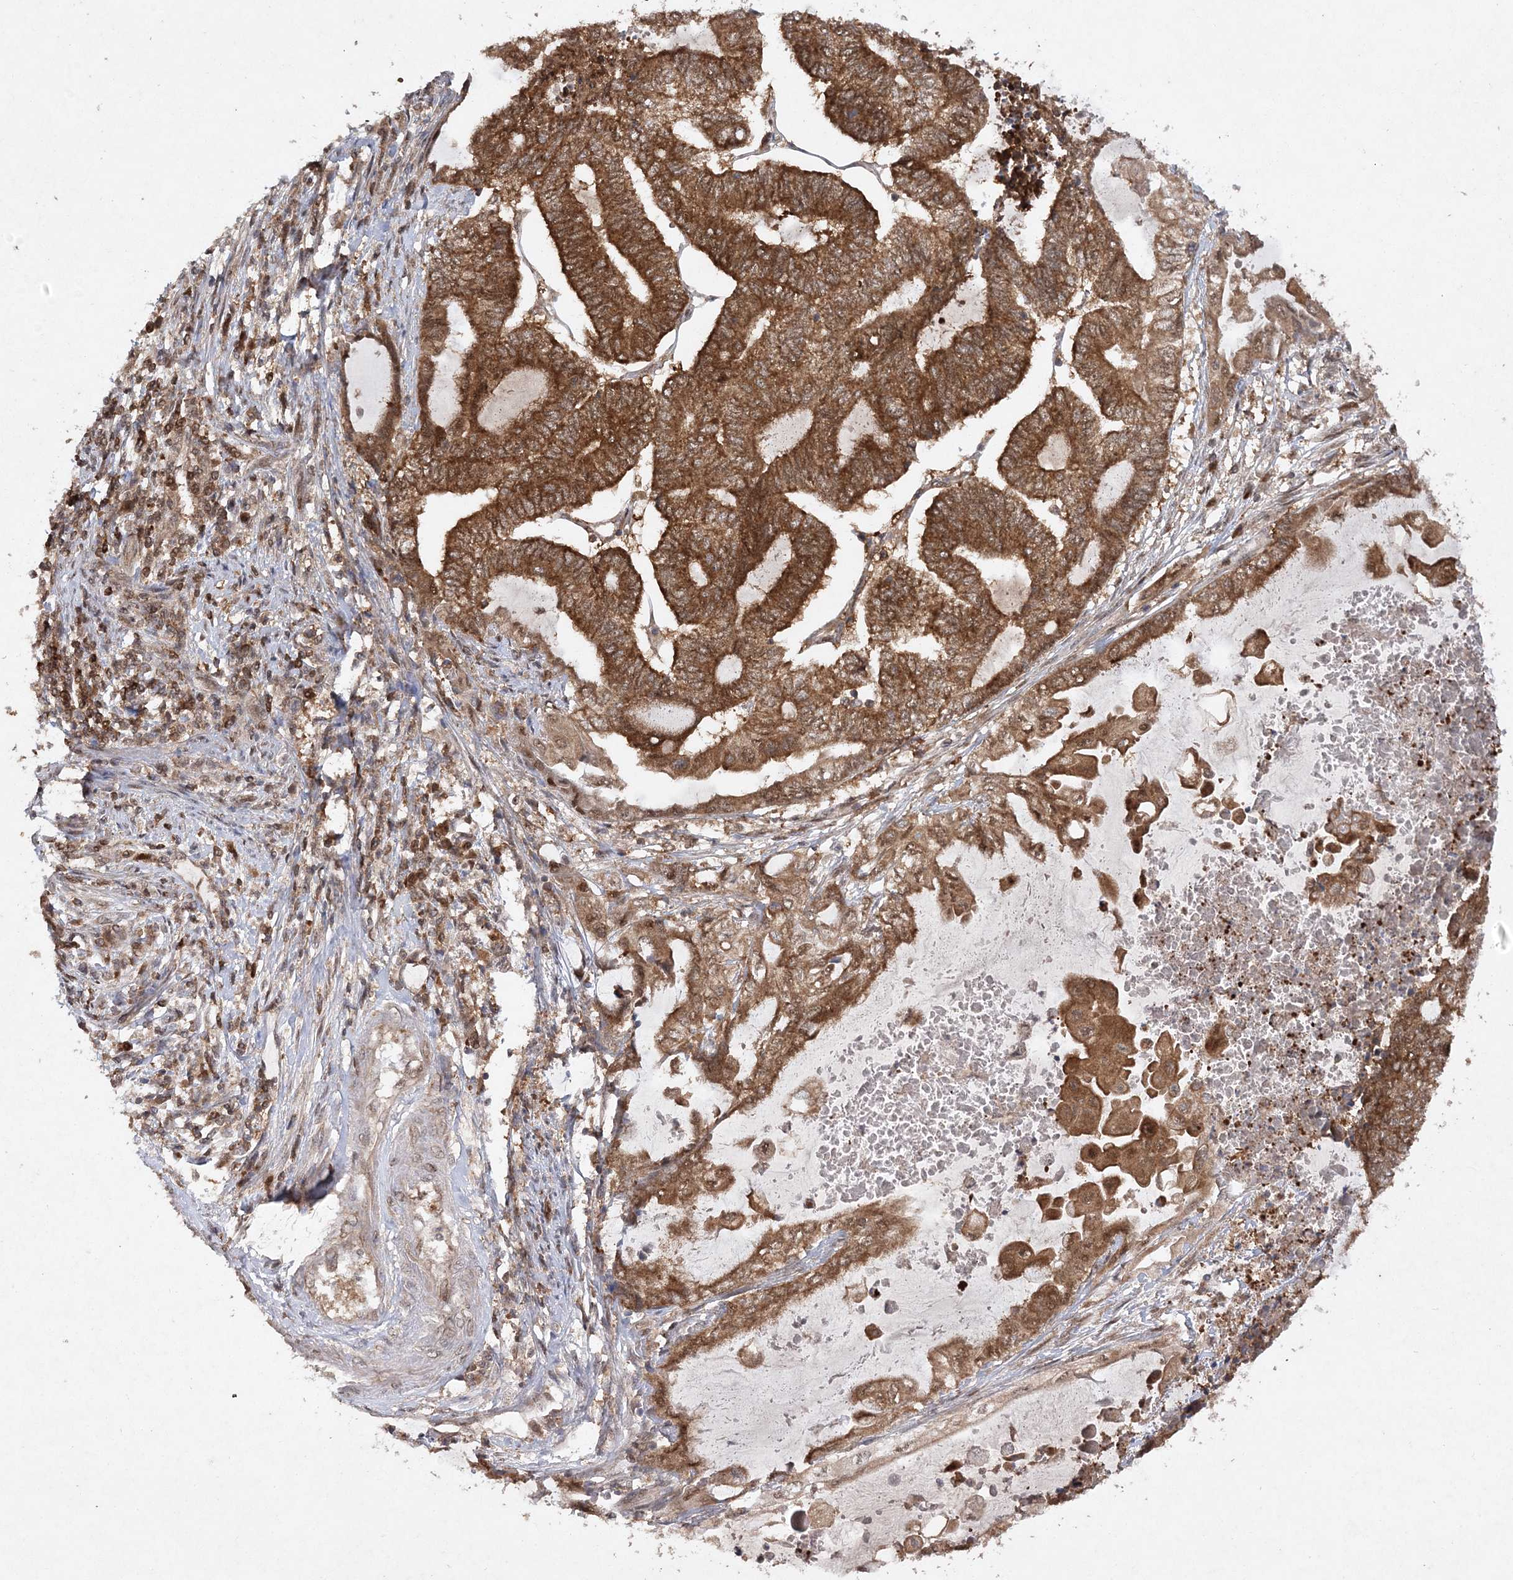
{"staining": {"intensity": "moderate", "quantity": ">75%", "location": "cytoplasmic/membranous"}, "tissue": "endometrial cancer", "cell_type": "Tumor cells", "image_type": "cancer", "snomed": [{"axis": "morphology", "description": "Adenocarcinoma, NOS"}, {"axis": "topography", "description": "Uterus"}, {"axis": "topography", "description": "Endometrium"}], "caption": "Protein expression analysis of human endometrial adenocarcinoma reveals moderate cytoplasmic/membranous positivity in approximately >75% of tumor cells. (IHC, brightfield microscopy, high magnification).", "gene": "NIF3L1", "patient": {"sex": "female", "age": 70}}